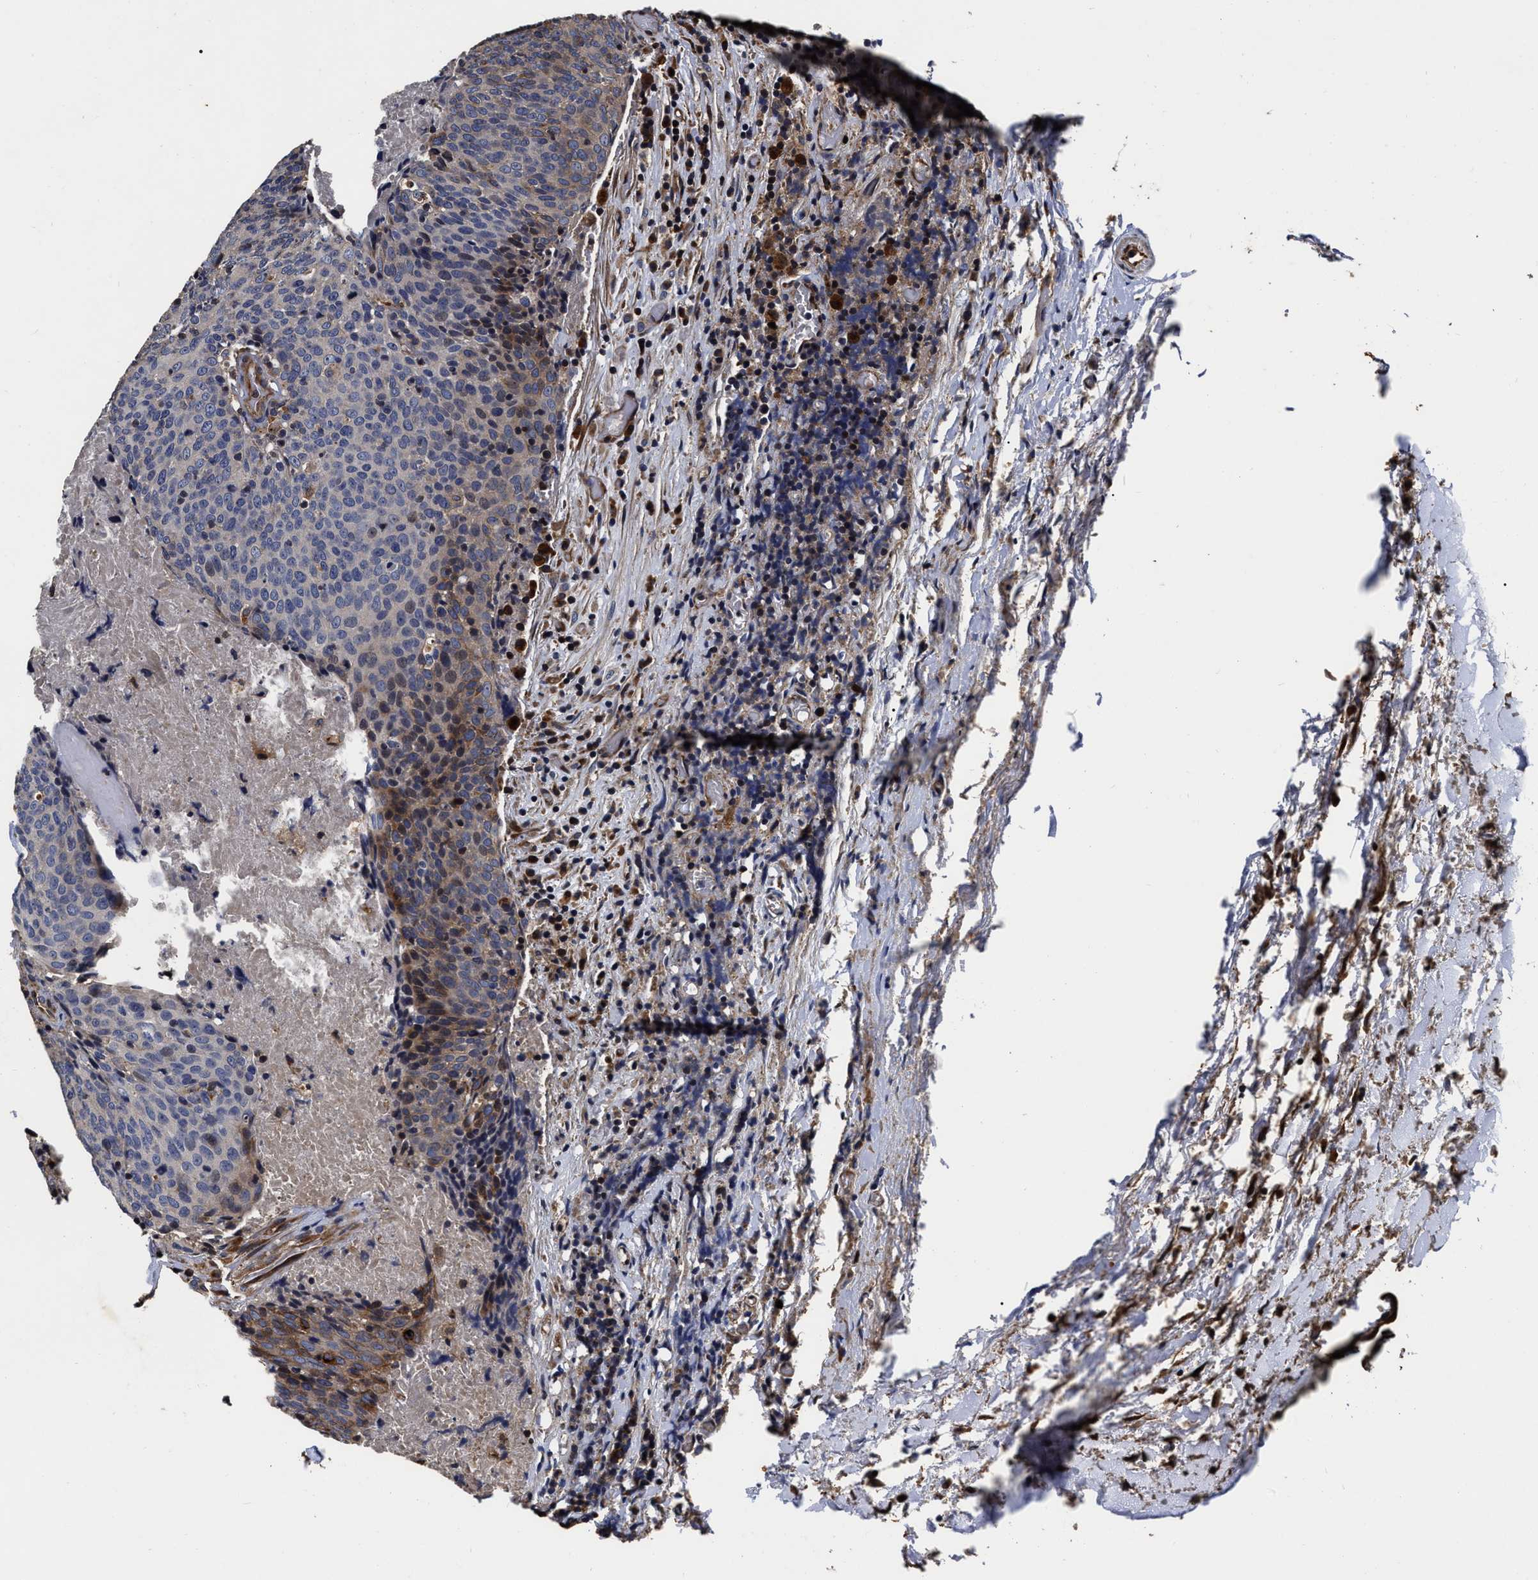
{"staining": {"intensity": "moderate", "quantity": "<25%", "location": "cytoplasmic/membranous"}, "tissue": "head and neck cancer", "cell_type": "Tumor cells", "image_type": "cancer", "snomed": [{"axis": "morphology", "description": "Squamous cell carcinoma, NOS"}, {"axis": "morphology", "description": "Squamous cell carcinoma, metastatic, NOS"}, {"axis": "topography", "description": "Lymph node"}, {"axis": "topography", "description": "Head-Neck"}], "caption": "This photomicrograph demonstrates IHC staining of metastatic squamous cell carcinoma (head and neck), with low moderate cytoplasmic/membranous expression in approximately <25% of tumor cells.", "gene": "ABCG8", "patient": {"sex": "male", "age": 62}}